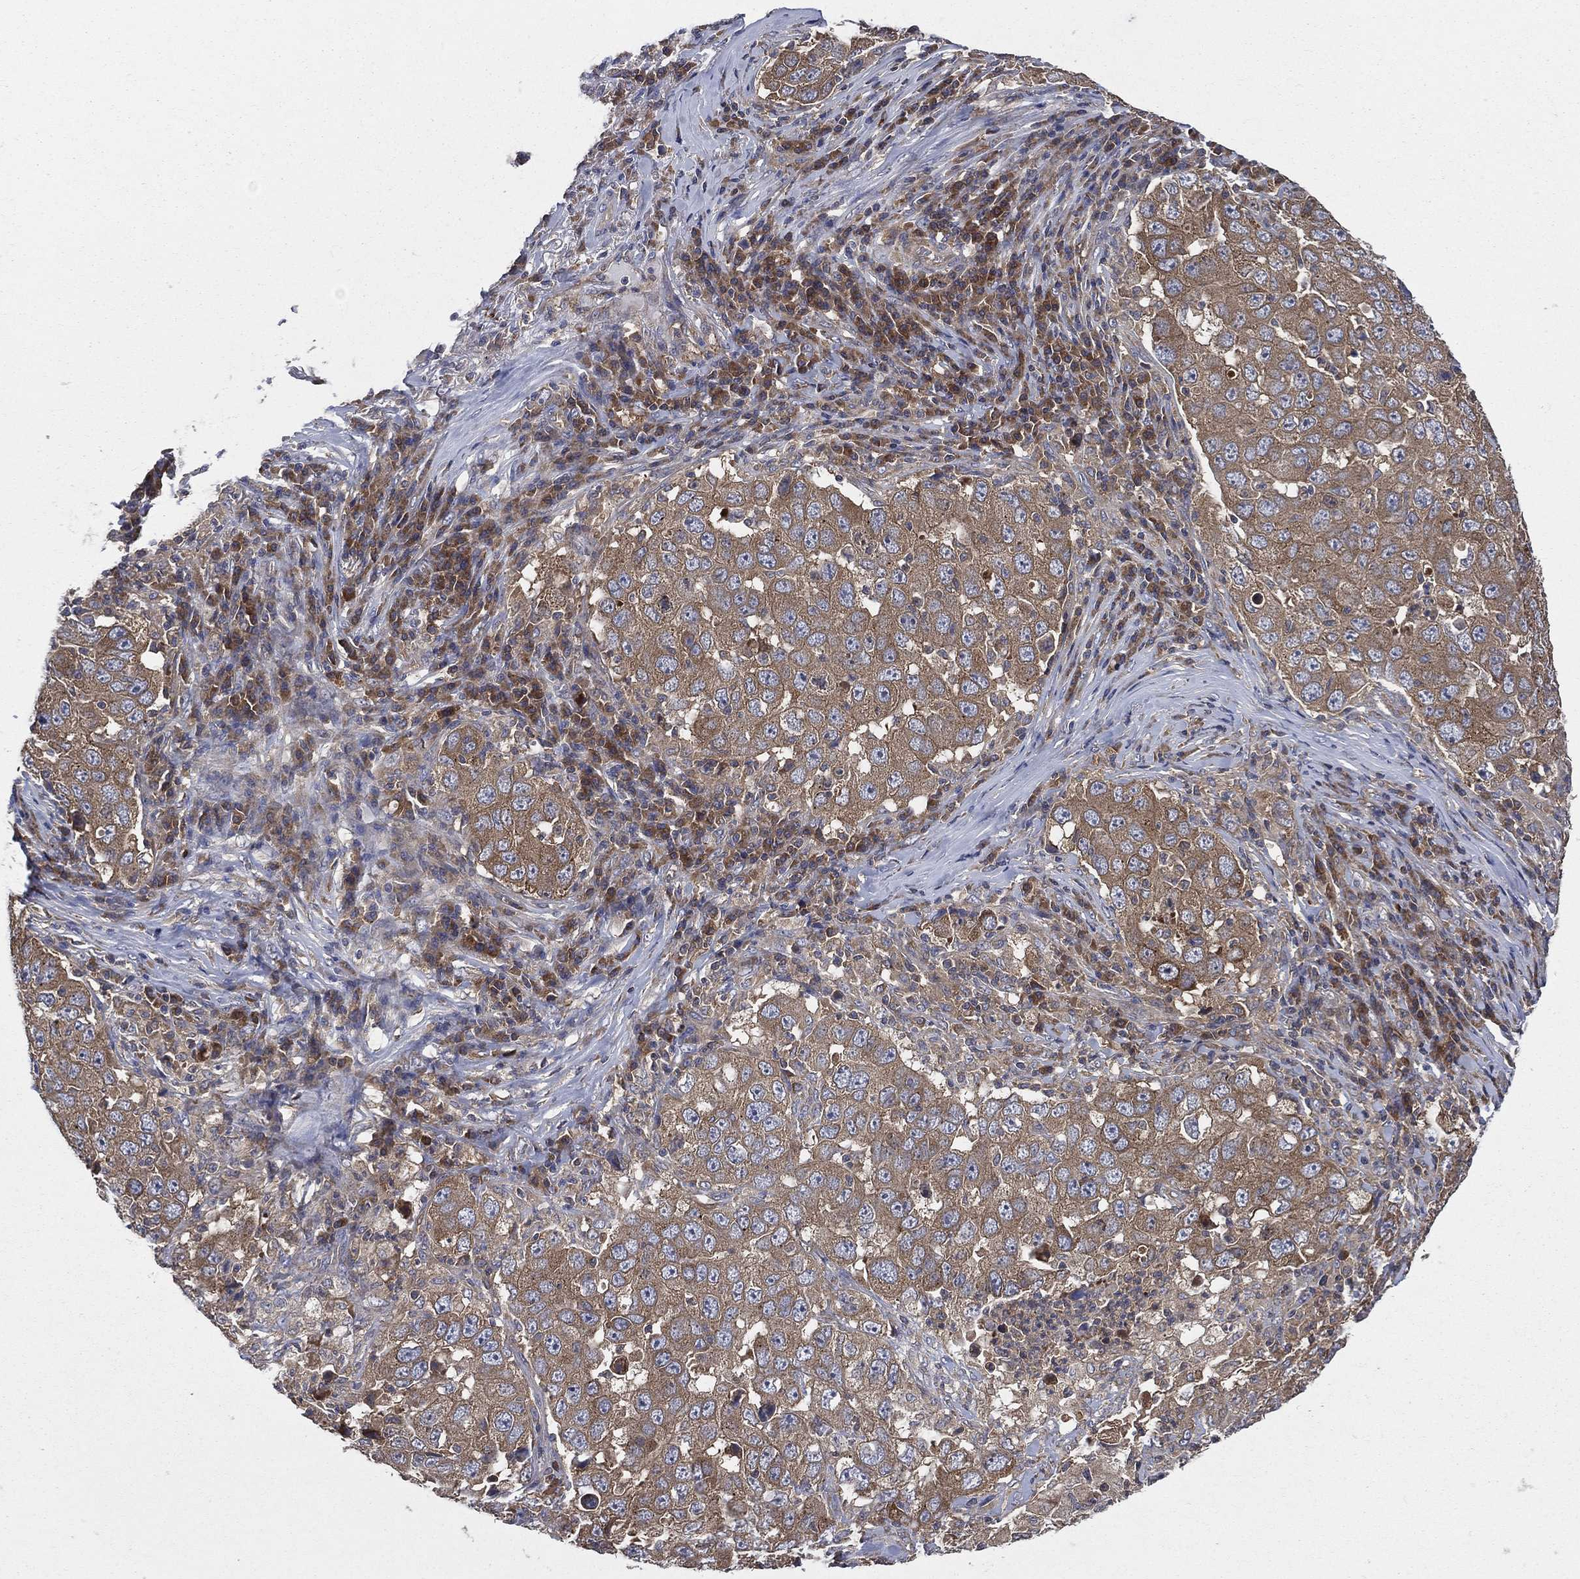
{"staining": {"intensity": "moderate", "quantity": ">75%", "location": "cytoplasmic/membranous"}, "tissue": "lung cancer", "cell_type": "Tumor cells", "image_type": "cancer", "snomed": [{"axis": "morphology", "description": "Adenocarcinoma, NOS"}, {"axis": "topography", "description": "Lung"}], "caption": "Protein analysis of lung adenocarcinoma tissue exhibits moderate cytoplasmic/membranous positivity in approximately >75% of tumor cells.", "gene": "SMPD3", "patient": {"sex": "male", "age": 73}}